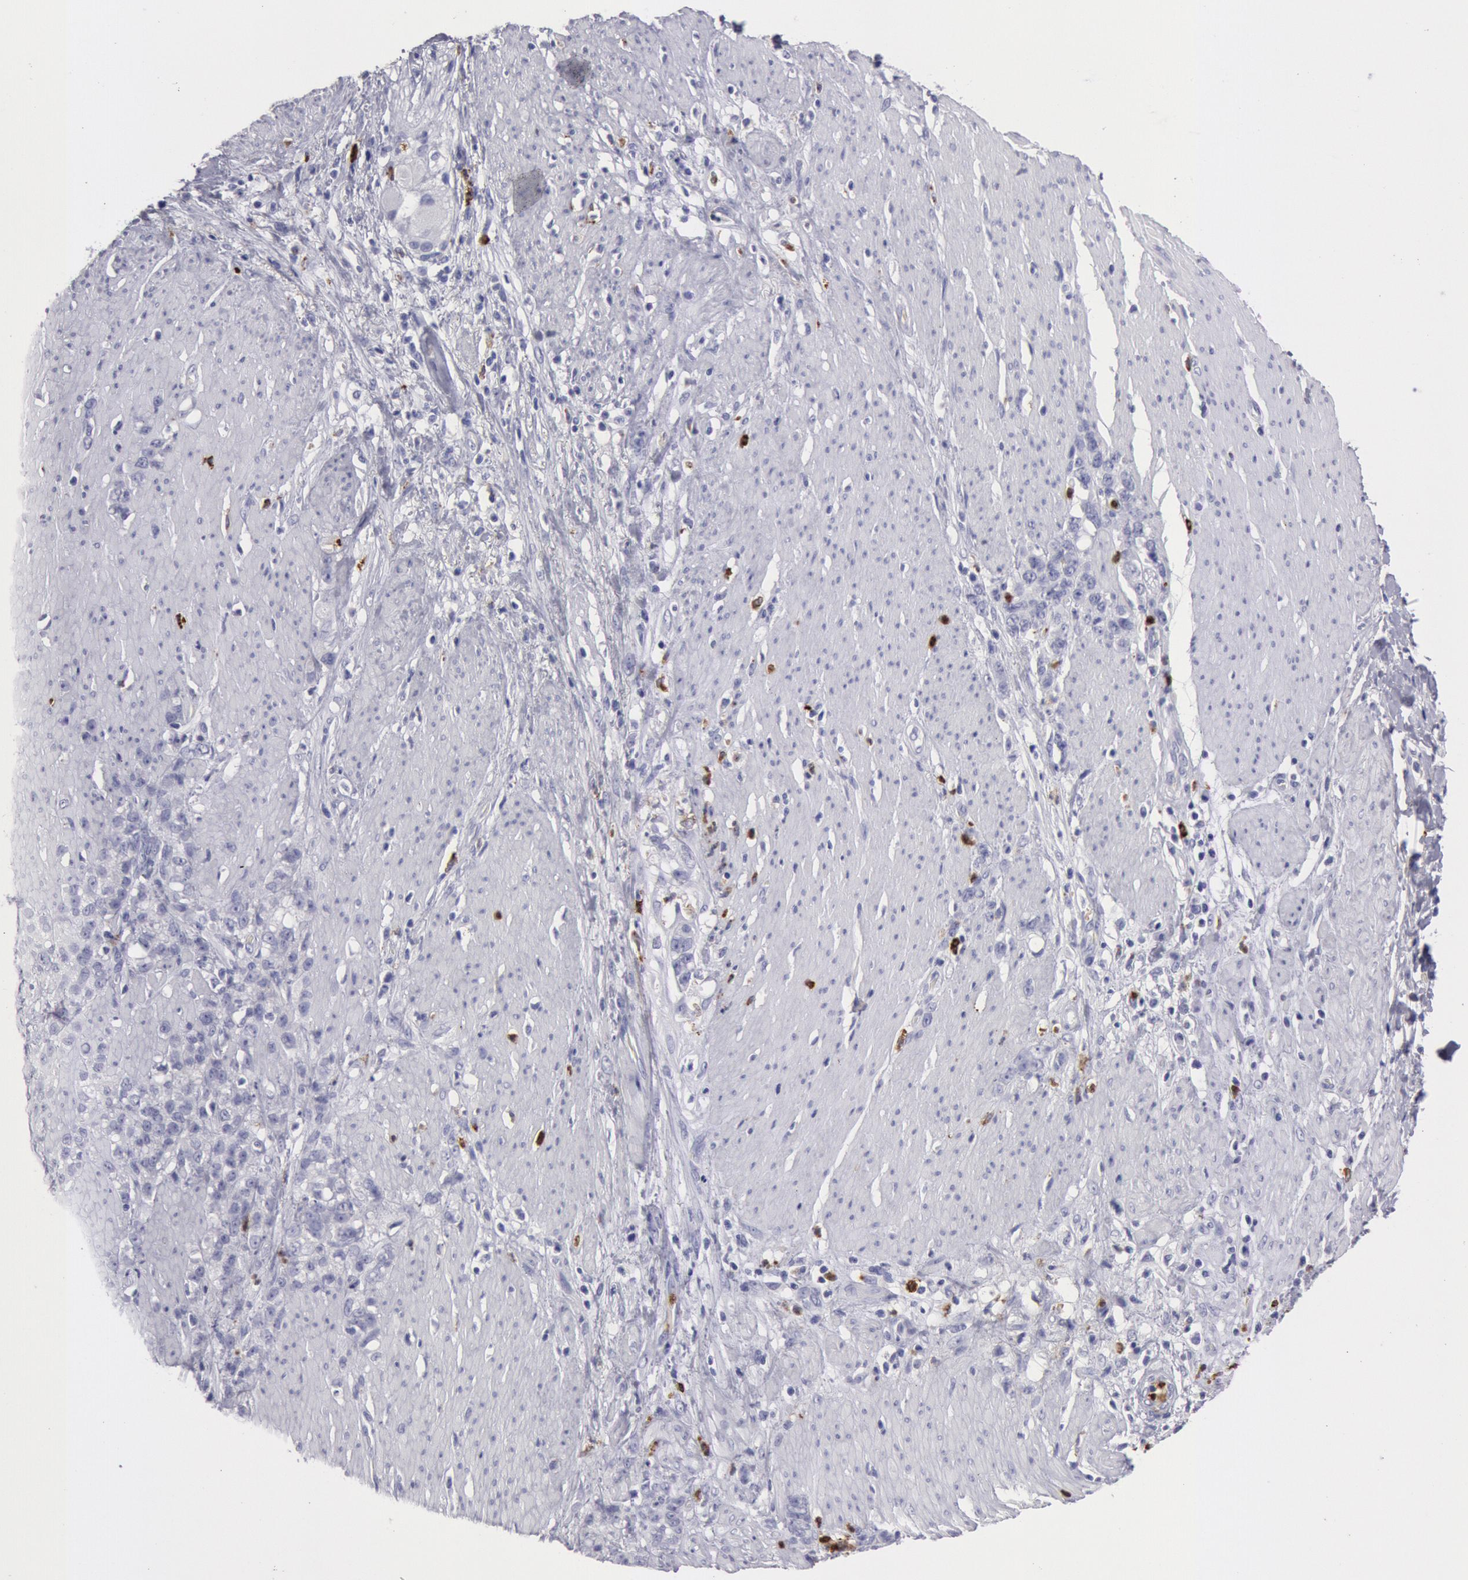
{"staining": {"intensity": "negative", "quantity": "none", "location": "none"}, "tissue": "stomach cancer", "cell_type": "Tumor cells", "image_type": "cancer", "snomed": [{"axis": "morphology", "description": "Adenocarcinoma, NOS"}, {"axis": "topography", "description": "Stomach, lower"}], "caption": "A micrograph of human stomach cancer is negative for staining in tumor cells.", "gene": "FCN1", "patient": {"sex": "male", "age": 88}}